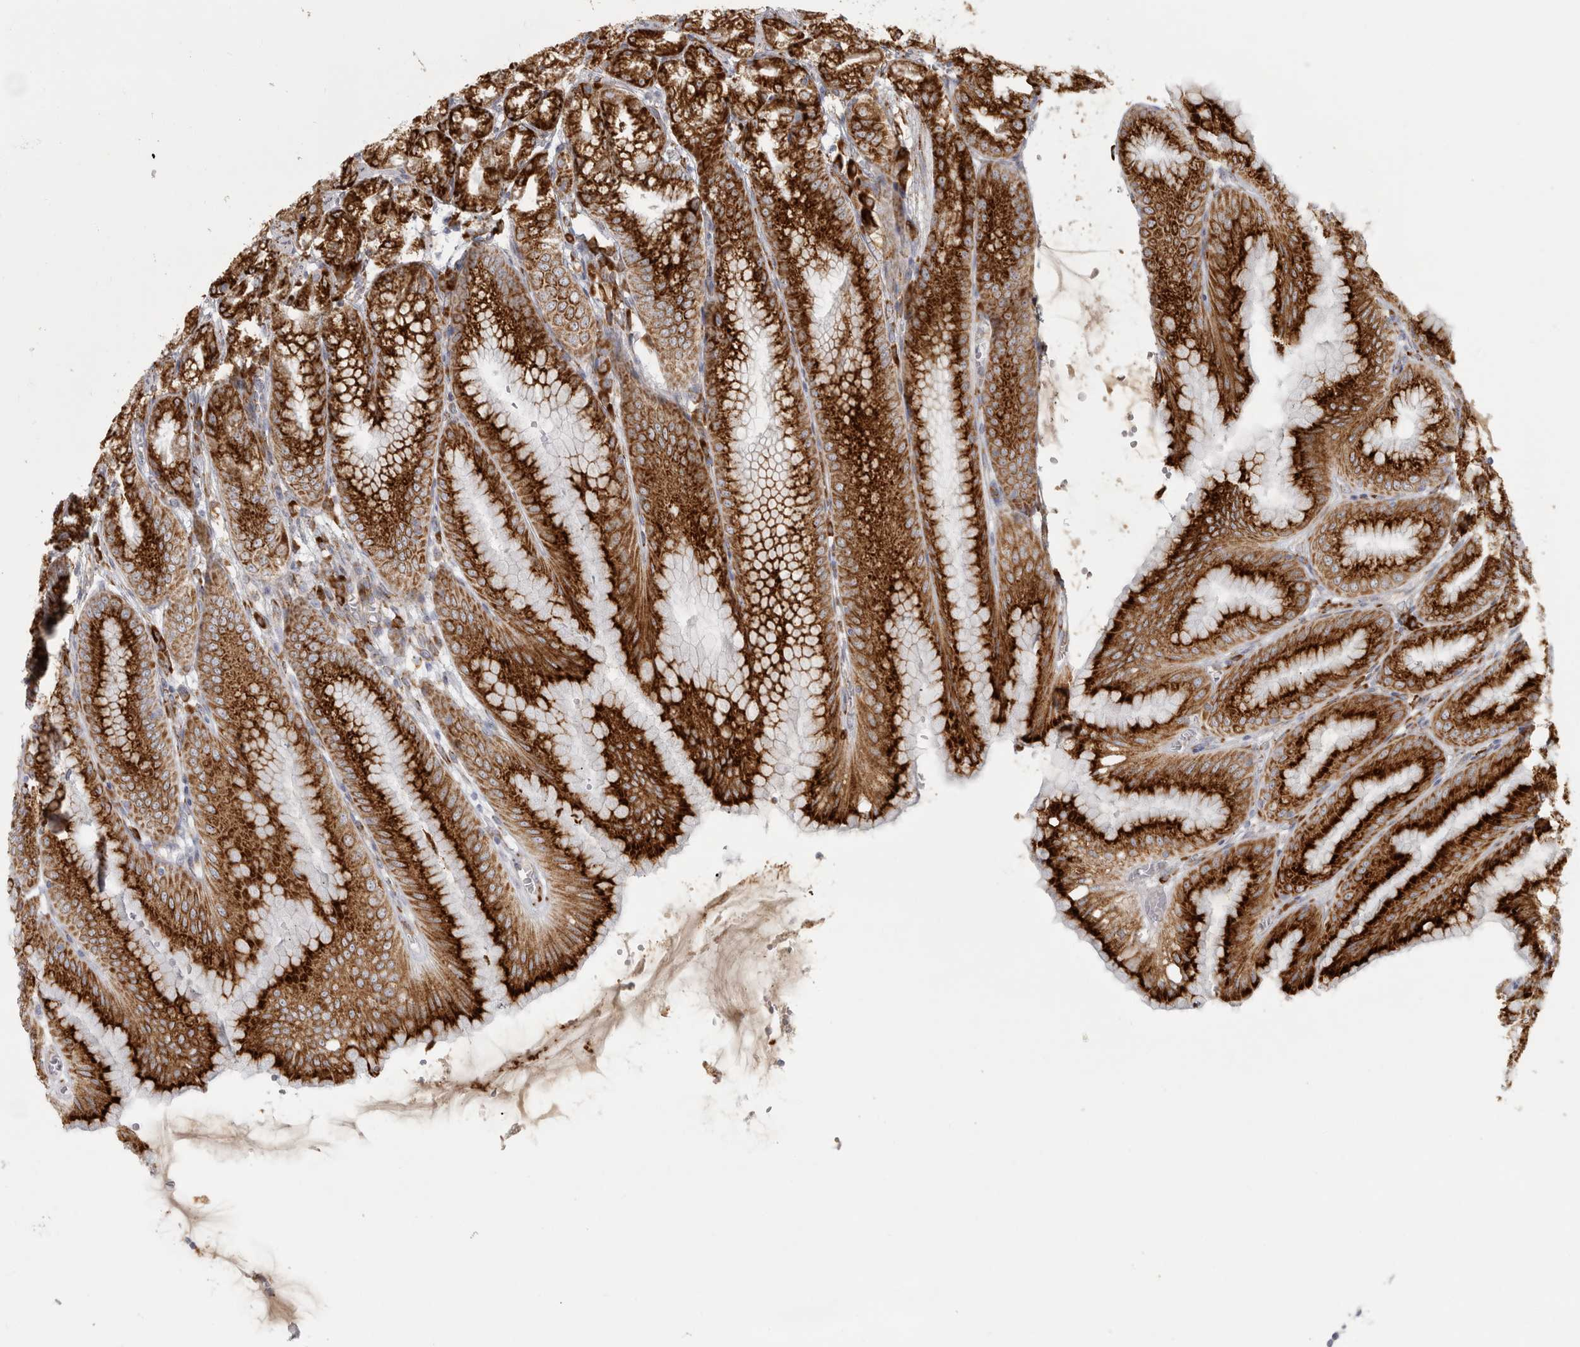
{"staining": {"intensity": "strong", "quantity": ">75%", "location": "cytoplasmic/membranous"}, "tissue": "stomach", "cell_type": "Glandular cells", "image_type": "normal", "snomed": [{"axis": "morphology", "description": "Normal tissue, NOS"}, {"axis": "topography", "description": "Stomach, lower"}], "caption": "Human stomach stained for a protein (brown) reveals strong cytoplasmic/membranous positive positivity in about >75% of glandular cells.", "gene": "OSTN", "patient": {"sex": "male", "age": 71}}